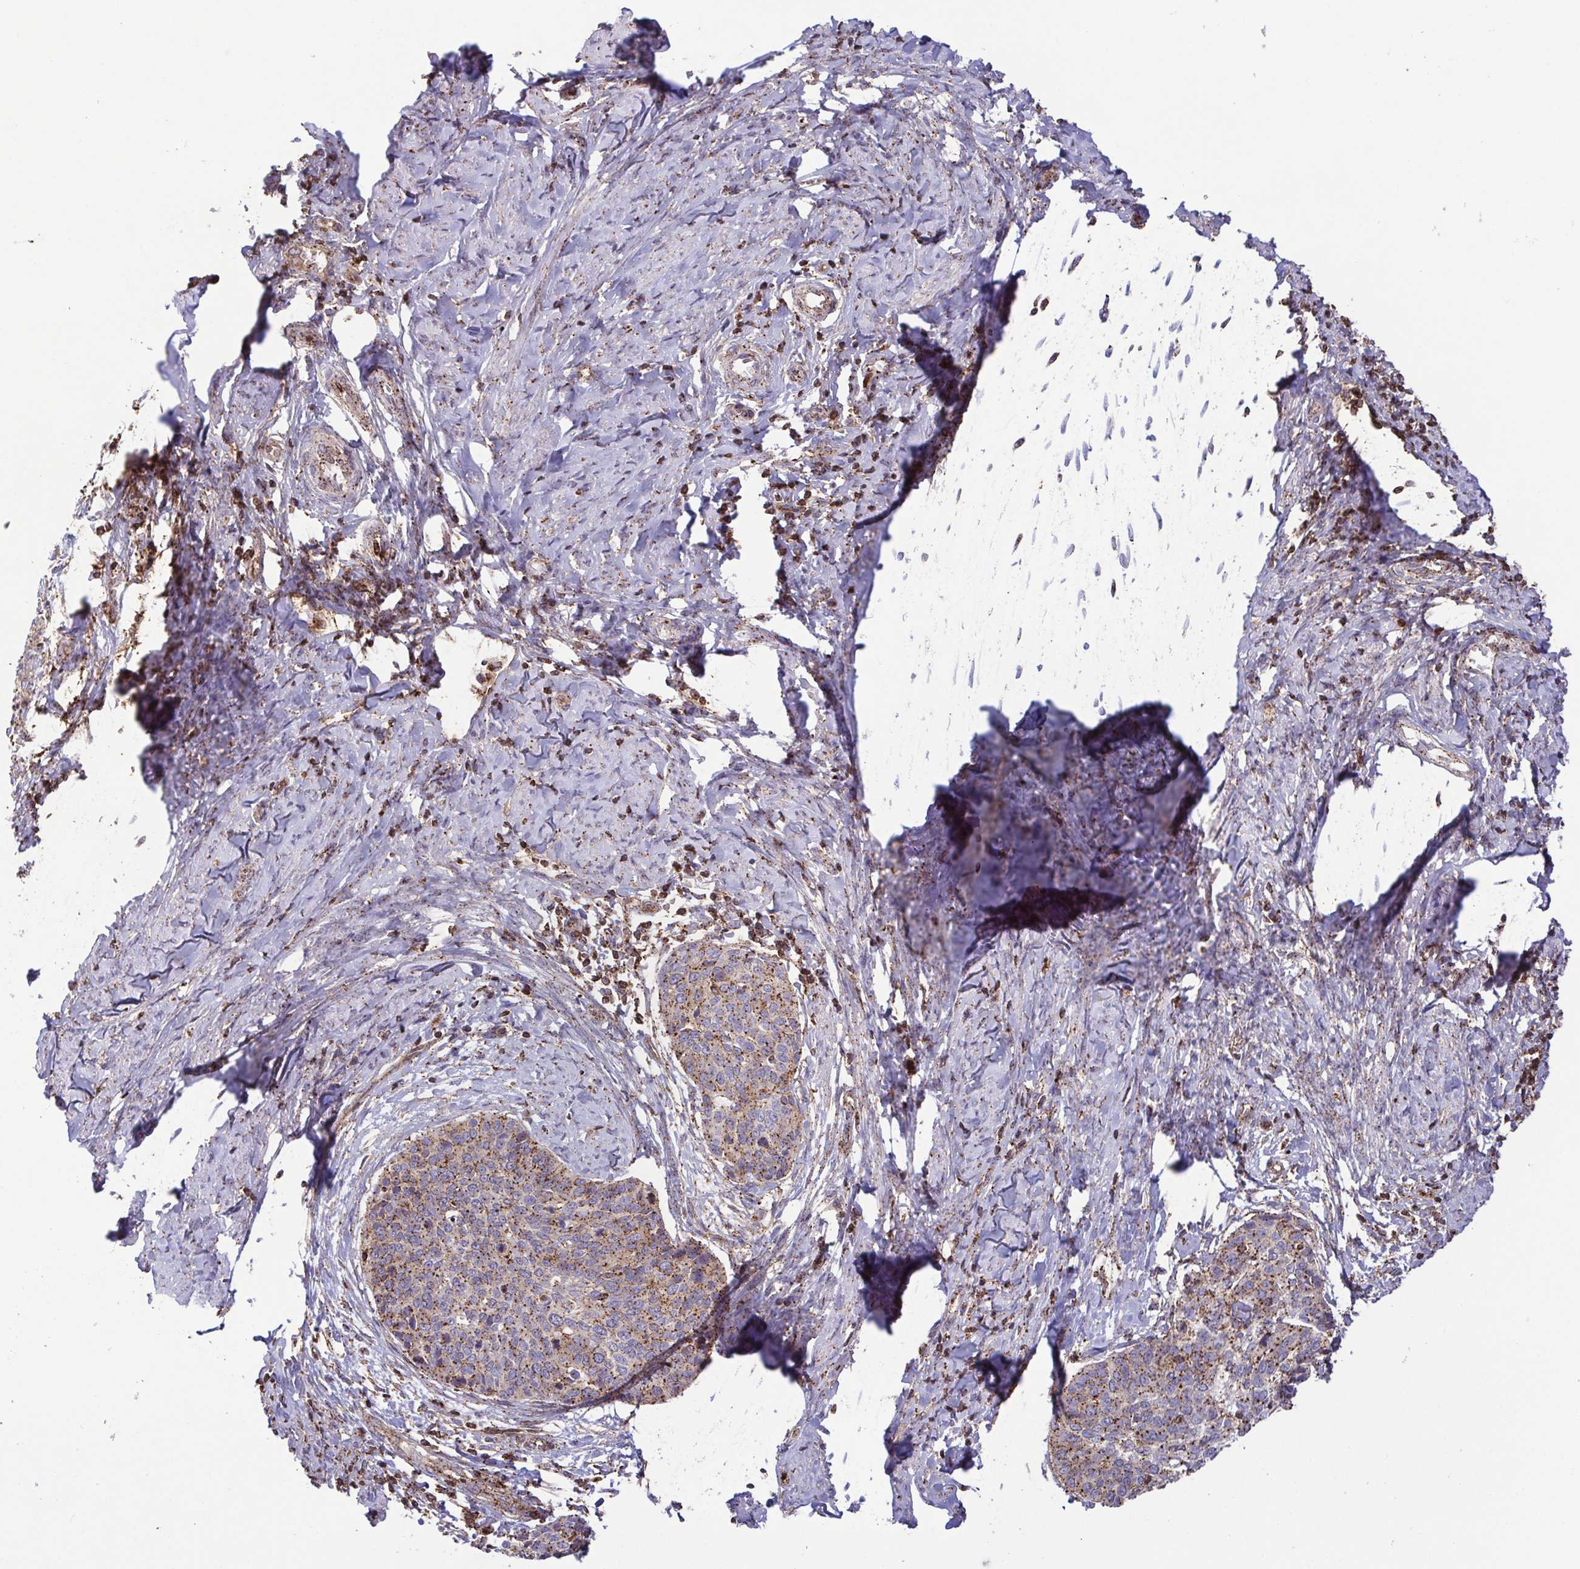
{"staining": {"intensity": "strong", "quantity": "25%-75%", "location": "cytoplasmic/membranous"}, "tissue": "cervical cancer", "cell_type": "Tumor cells", "image_type": "cancer", "snomed": [{"axis": "morphology", "description": "Squamous cell carcinoma, NOS"}, {"axis": "topography", "description": "Cervix"}], "caption": "Squamous cell carcinoma (cervical) was stained to show a protein in brown. There is high levels of strong cytoplasmic/membranous staining in approximately 25%-75% of tumor cells.", "gene": "CHMP1B", "patient": {"sex": "female", "age": 69}}